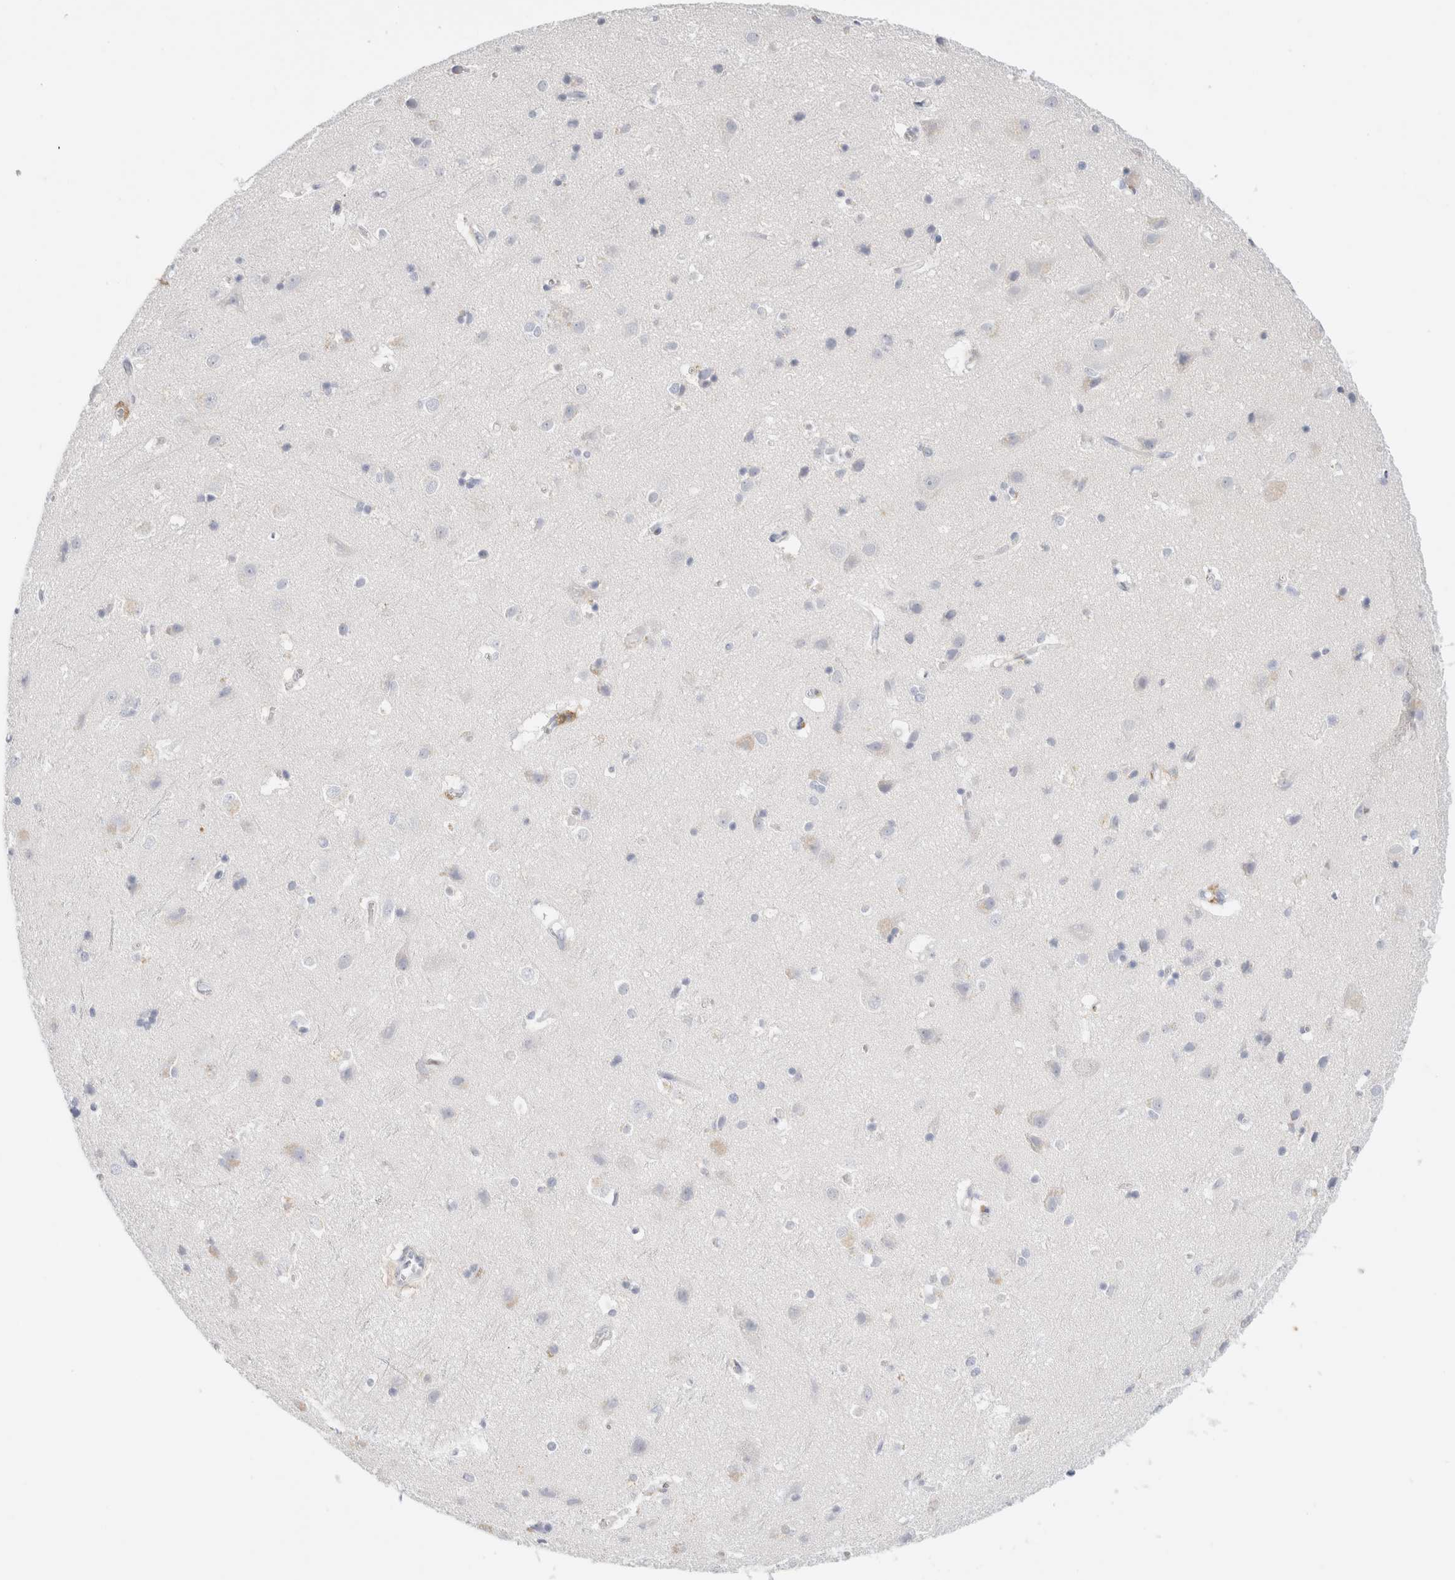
{"staining": {"intensity": "weak", "quantity": "25%-75%", "location": "cytoplasmic/membranous"}, "tissue": "cerebral cortex", "cell_type": "Endothelial cells", "image_type": "normal", "snomed": [{"axis": "morphology", "description": "Normal tissue, NOS"}, {"axis": "topography", "description": "Cerebral cortex"}], "caption": "Protein expression analysis of unremarkable cerebral cortex exhibits weak cytoplasmic/membranous positivity in approximately 25%-75% of endothelial cells.", "gene": "ADAM30", "patient": {"sex": "male", "age": 54}}